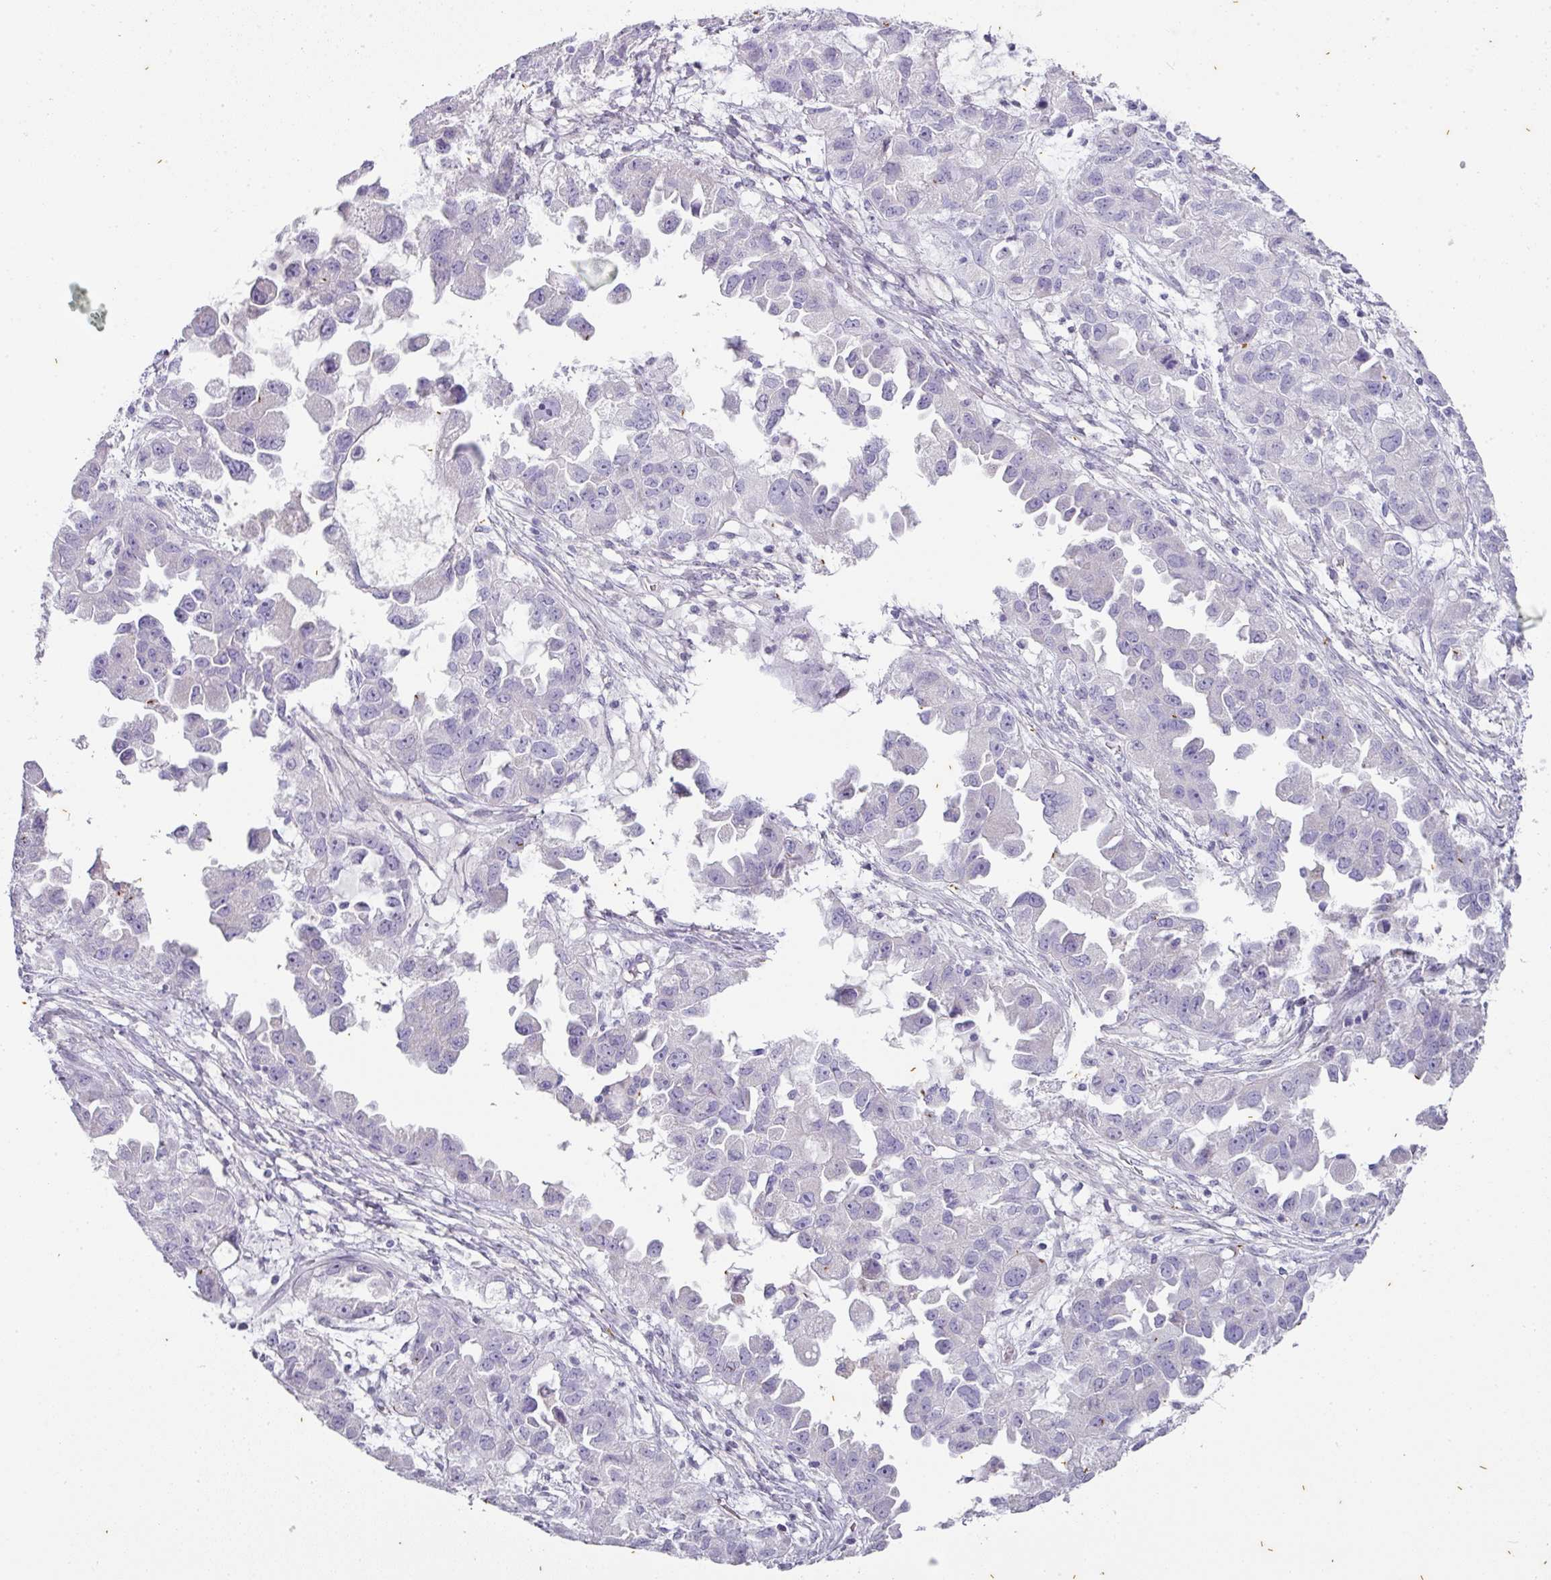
{"staining": {"intensity": "negative", "quantity": "none", "location": "none"}, "tissue": "ovarian cancer", "cell_type": "Tumor cells", "image_type": "cancer", "snomed": [{"axis": "morphology", "description": "Cystadenocarcinoma, serous, NOS"}, {"axis": "topography", "description": "Ovary"}], "caption": "There is no significant positivity in tumor cells of ovarian cancer. (DAB (3,3'-diaminobenzidine) IHC visualized using brightfield microscopy, high magnification).", "gene": "OR52N1", "patient": {"sex": "female", "age": 84}}